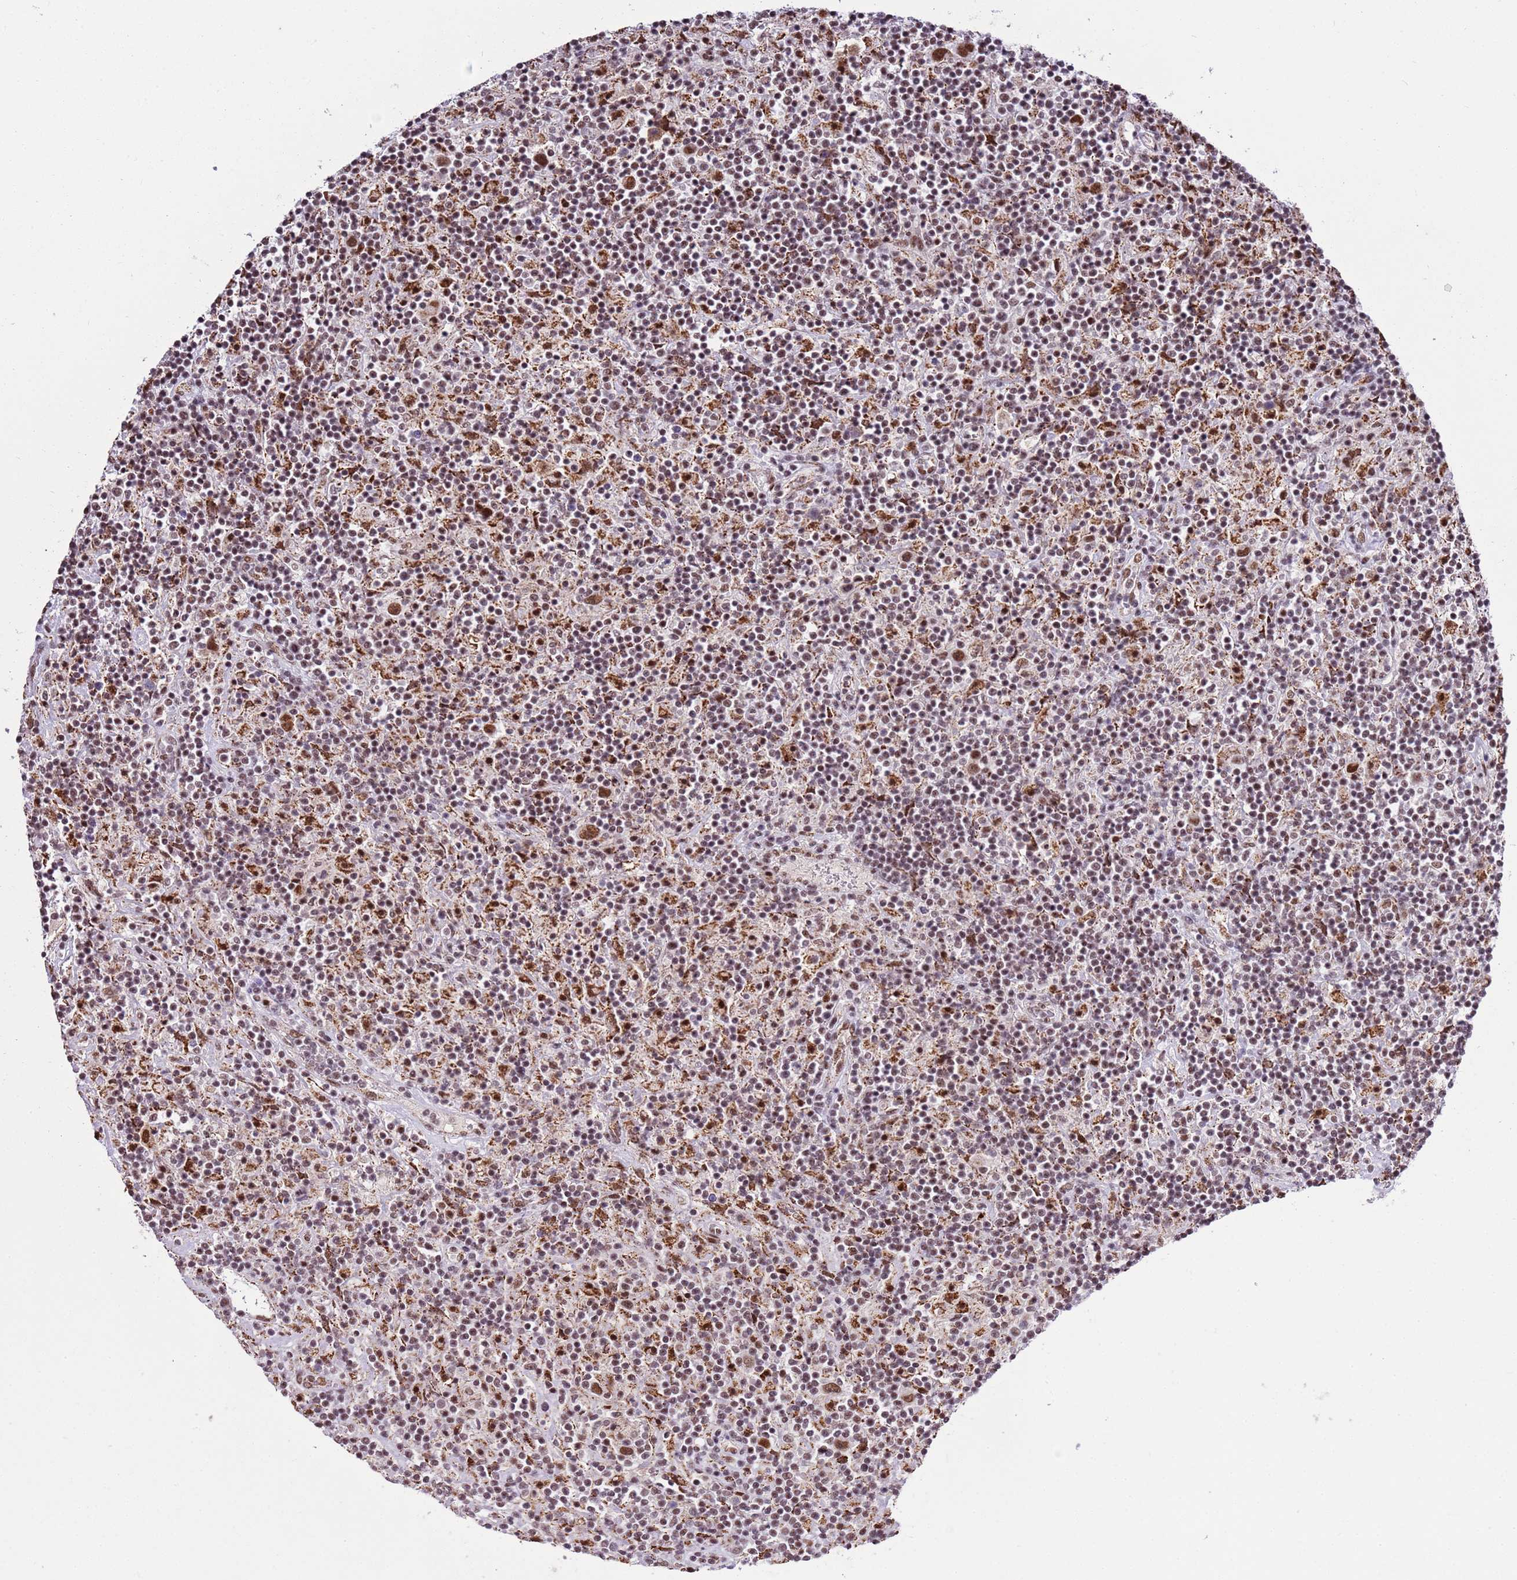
{"staining": {"intensity": "strong", "quantity": ">75%", "location": "nuclear"}, "tissue": "lymphoma", "cell_type": "Tumor cells", "image_type": "cancer", "snomed": [{"axis": "morphology", "description": "Hodgkin's disease, NOS"}, {"axis": "topography", "description": "Lymph node"}], "caption": "Immunohistochemistry (IHC) (DAB (3,3'-diaminobenzidine)) staining of human lymphoma reveals strong nuclear protein staining in about >75% of tumor cells.", "gene": "AKAP8L", "patient": {"sex": "male", "age": 70}}